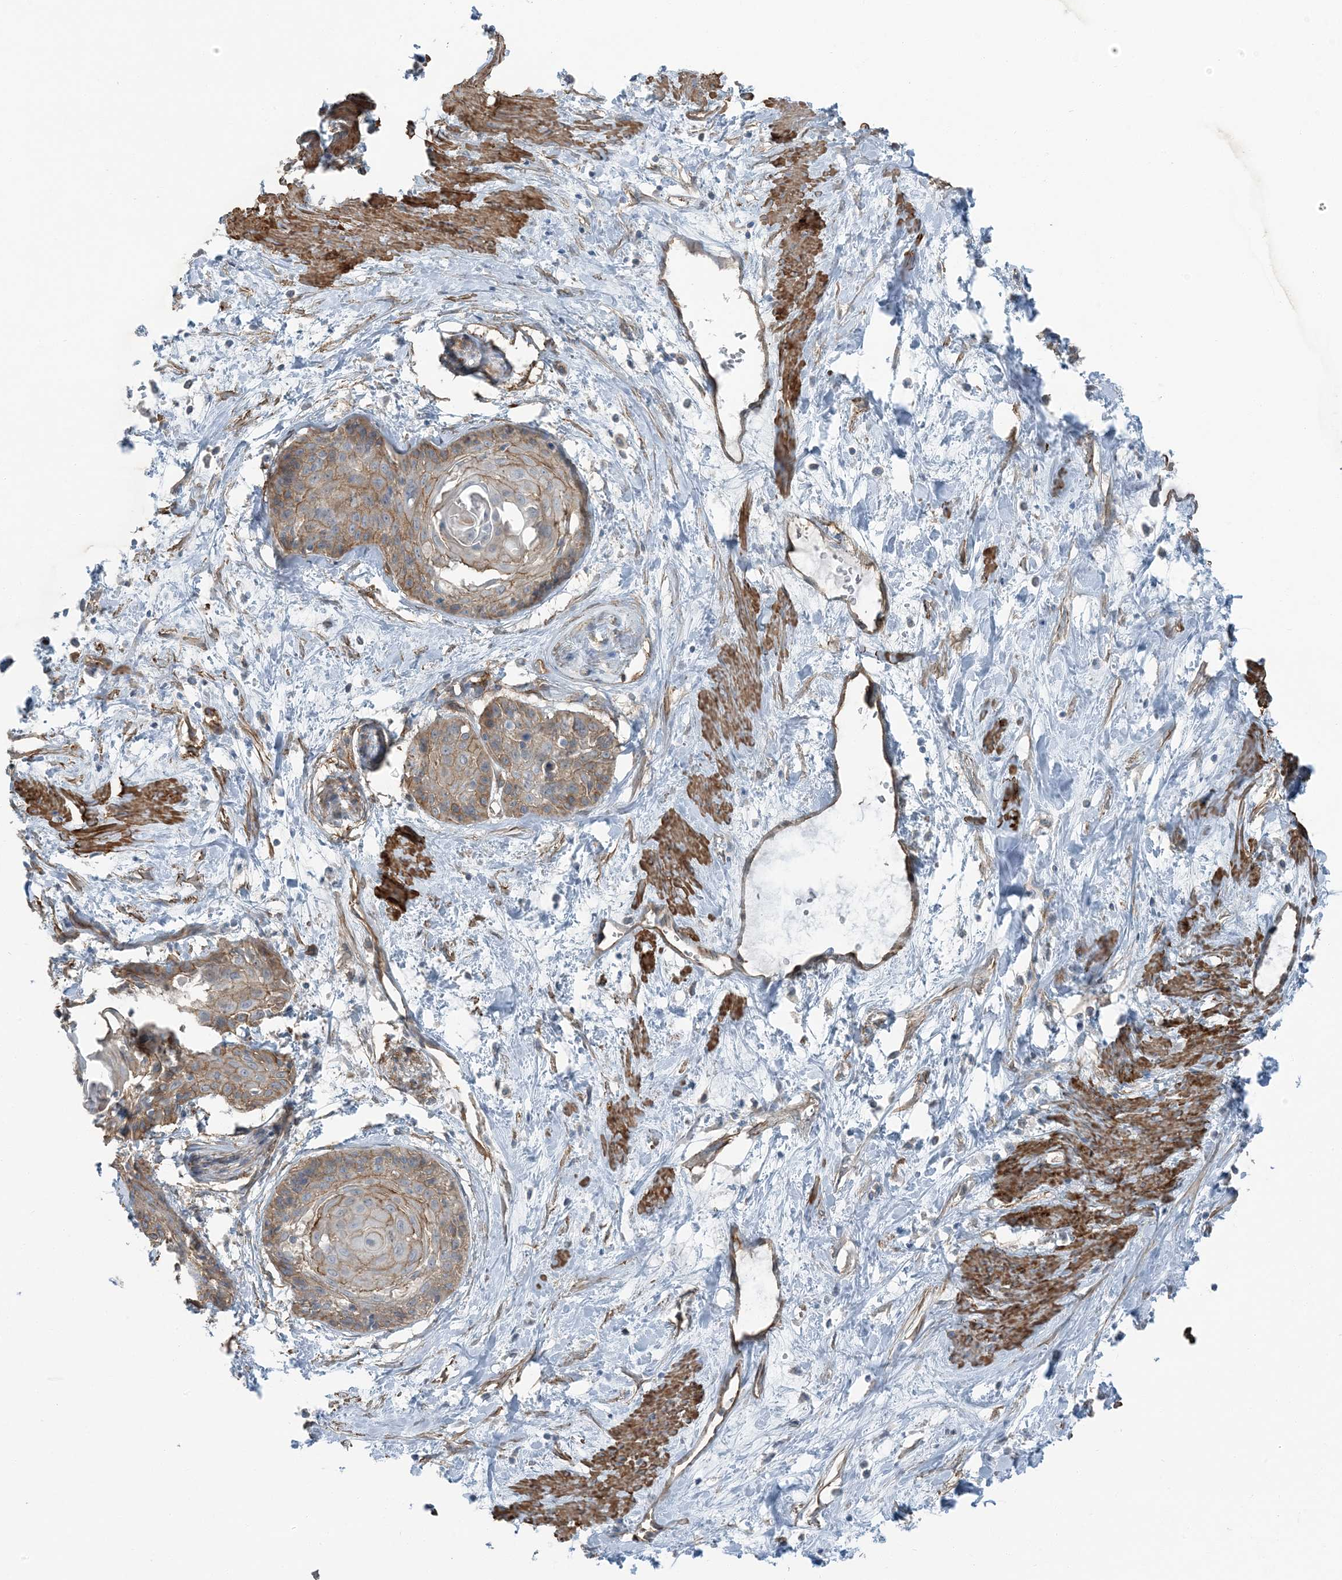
{"staining": {"intensity": "moderate", "quantity": ">75%", "location": "cytoplasmic/membranous"}, "tissue": "cervical cancer", "cell_type": "Tumor cells", "image_type": "cancer", "snomed": [{"axis": "morphology", "description": "Squamous cell carcinoma, NOS"}, {"axis": "topography", "description": "Cervix"}], "caption": "Protein staining of squamous cell carcinoma (cervical) tissue reveals moderate cytoplasmic/membranous expression in approximately >75% of tumor cells.", "gene": "ZFP90", "patient": {"sex": "female", "age": 57}}